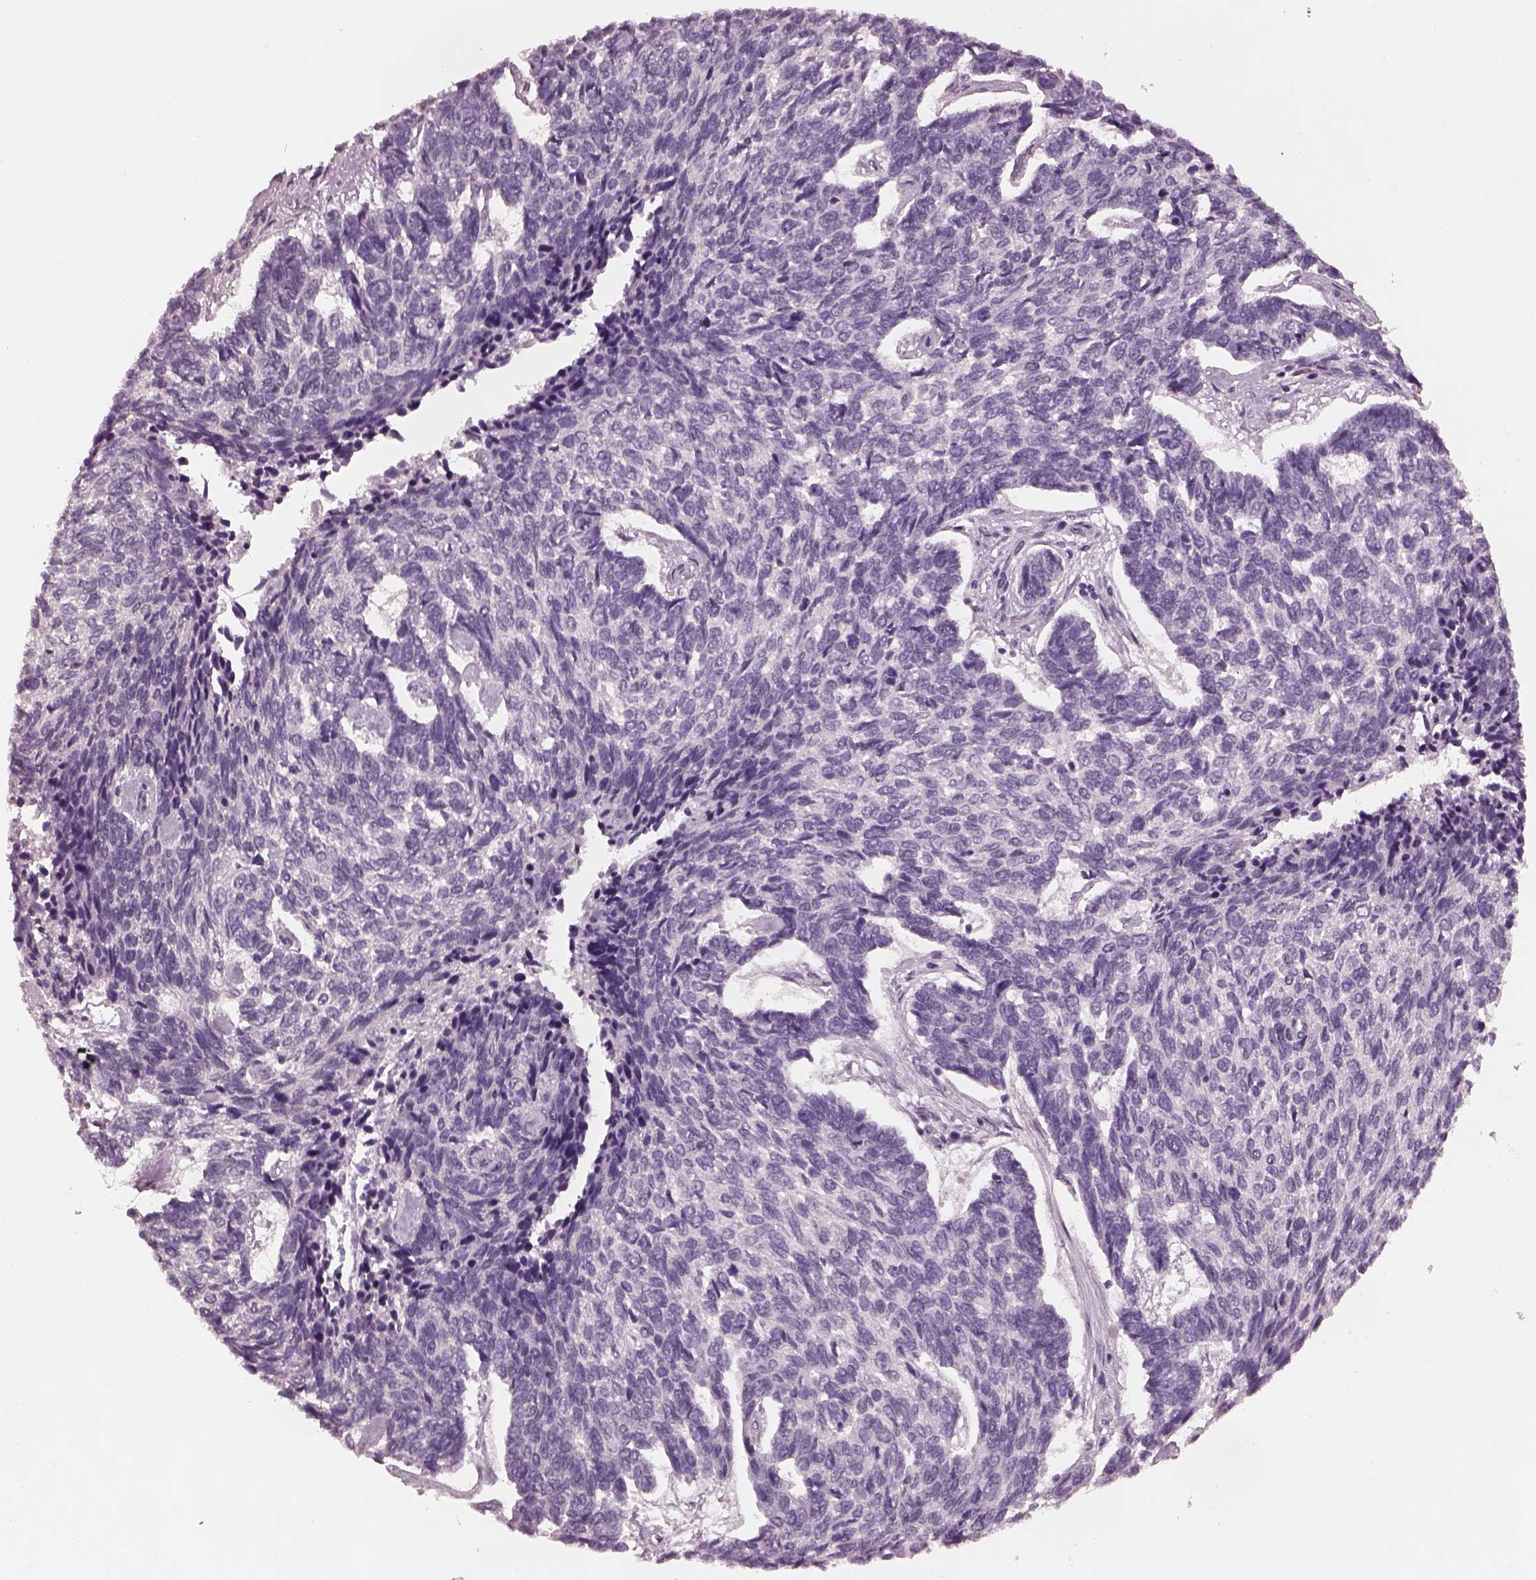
{"staining": {"intensity": "negative", "quantity": "none", "location": "none"}, "tissue": "skin cancer", "cell_type": "Tumor cells", "image_type": "cancer", "snomed": [{"axis": "morphology", "description": "Basal cell carcinoma"}, {"axis": "topography", "description": "Skin"}], "caption": "An IHC photomicrograph of basal cell carcinoma (skin) is shown. There is no staining in tumor cells of basal cell carcinoma (skin). Brightfield microscopy of IHC stained with DAB (3,3'-diaminobenzidine) (brown) and hematoxylin (blue), captured at high magnification.", "gene": "PRKACG", "patient": {"sex": "female", "age": 65}}